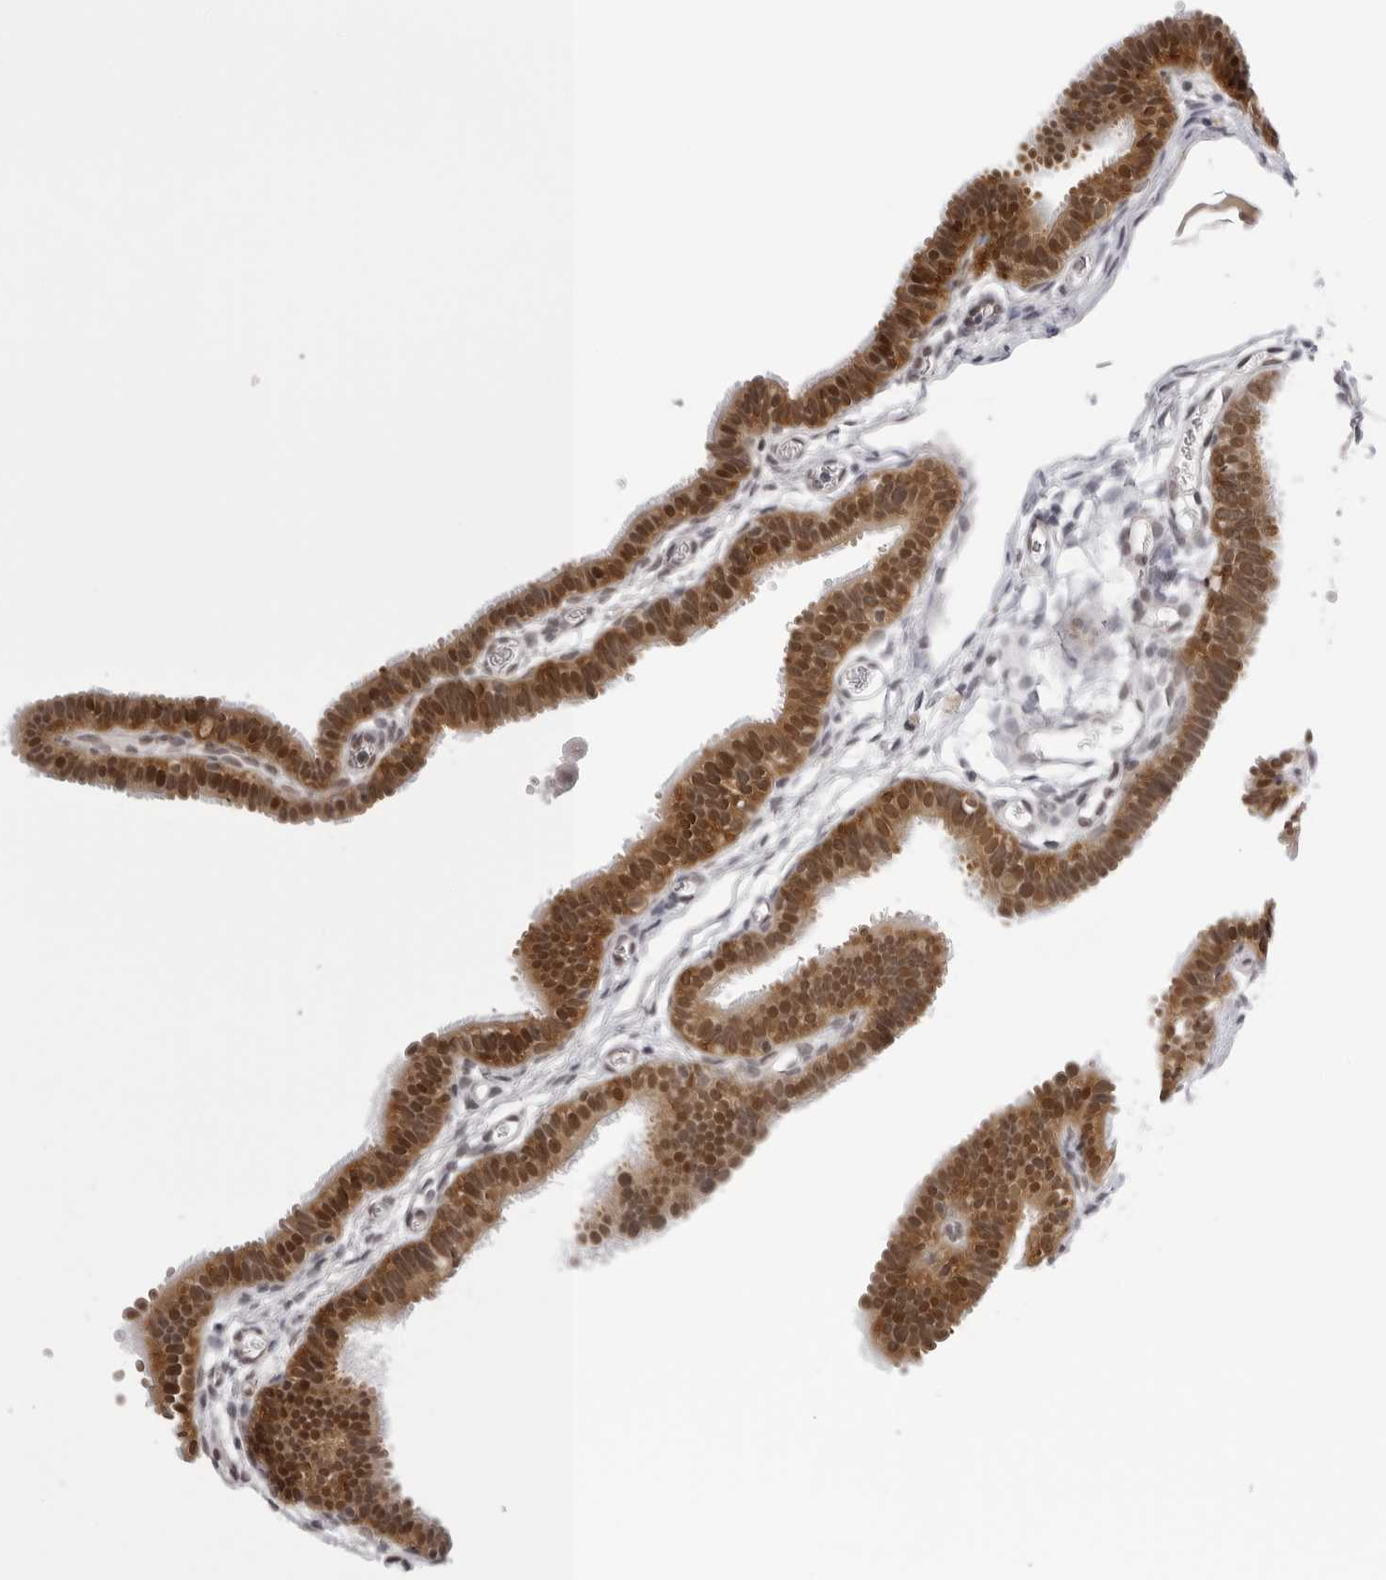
{"staining": {"intensity": "strong", "quantity": ">75%", "location": "cytoplasmic/membranous,nuclear"}, "tissue": "fallopian tube", "cell_type": "Glandular cells", "image_type": "normal", "snomed": [{"axis": "morphology", "description": "Normal tissue, NOS"}, {"axis": "topography", "description": "Fallopian tube"}, {"axis": "topography", "description": "Placenta"}], "caption": "The micrograph displays staining of normal fallopian tube, revealing strong cytoplasmic/membranous,nuclear protein expression (brown color) within glandular cells.", "gene": "WDR77", "patient": {"sex": "female", "age": 34}}